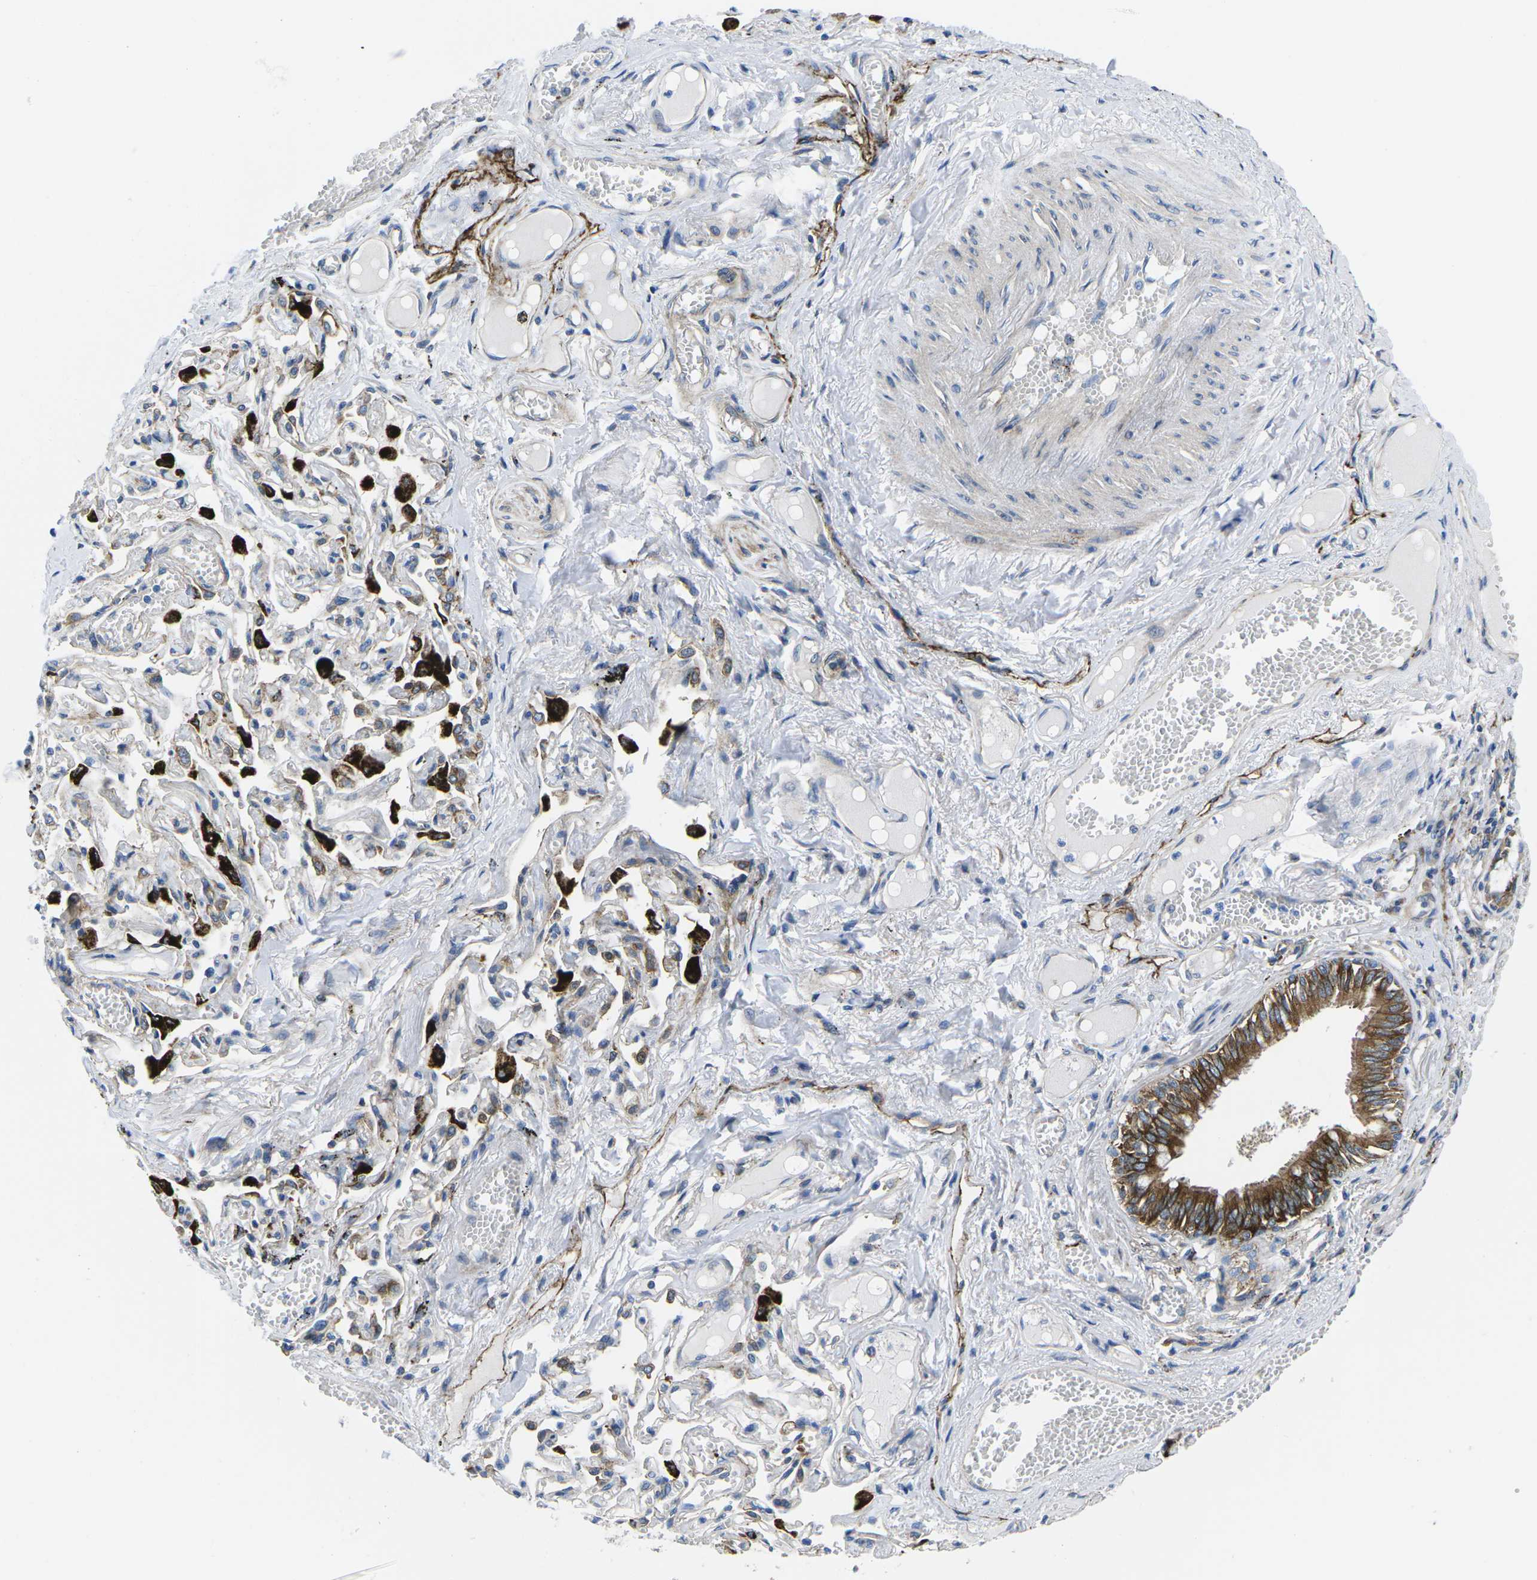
{"staining": {"intensity": "strong", "quantity": ">75%", "location": "cytoplasmic/membranous"}, "tissue": "bronchus", "cell_type": "Respiratory epithelial cells", "image_type": "normal", "snomed": [{"axis": "morphology", "description": "Normal tissue, NOS"}, {"axis": "morphology", "description": "Inflammation, NOS"}, {"axis": "topography", "description": "Cartilage tissue"}, {"axis": "topography", "description": "Lung"}], "caption": "IHC (DAB (3,3'-diaminobenzidine)) staining of benign bronchus shows strong cytoplasmic/membranous protein expression in approximately >75% of respiratory epithelial cells.", "gene": "DLG1", "patient": {"sex": "male", "age": 71}}